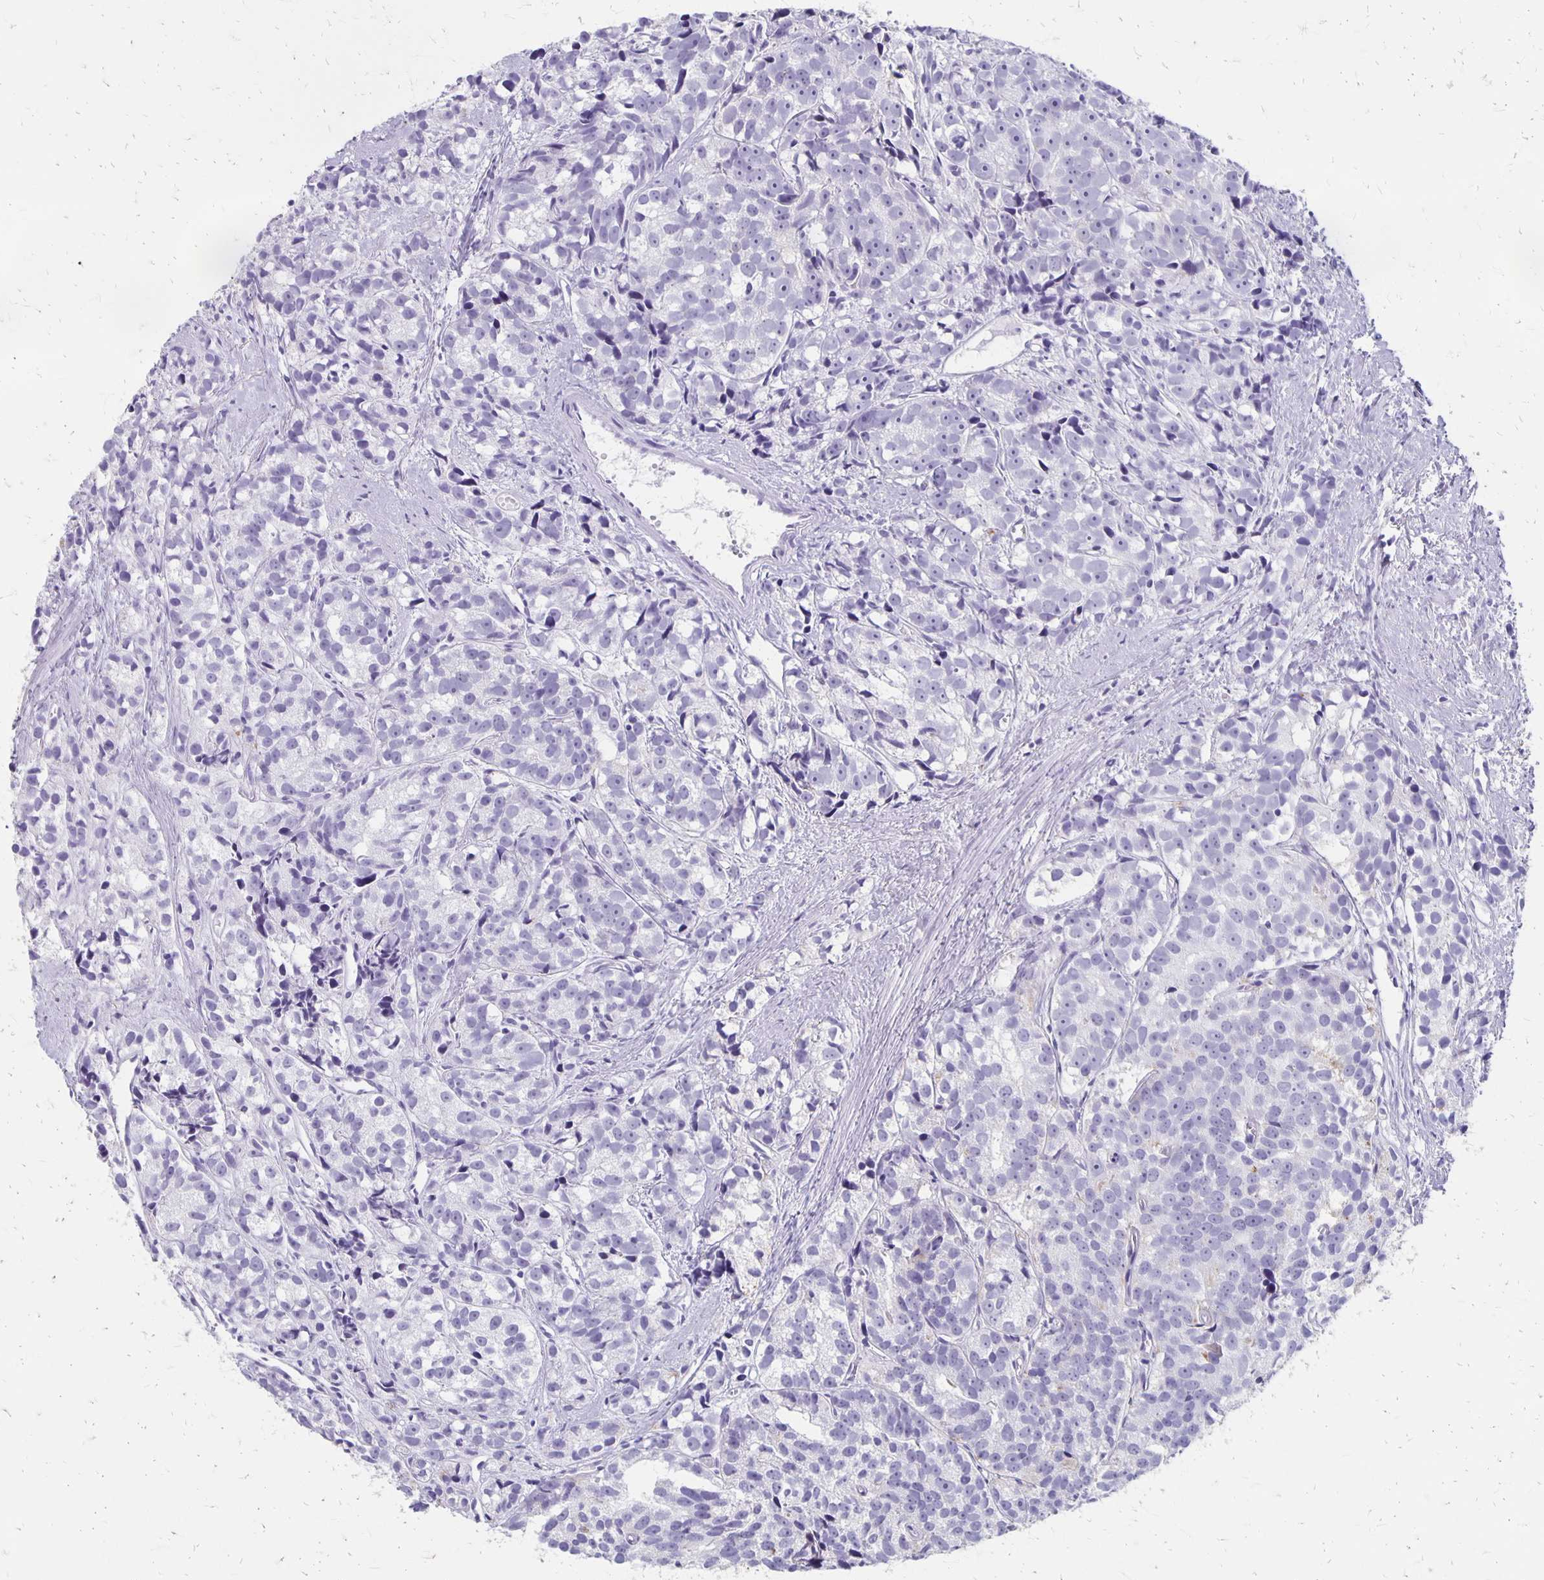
{"staining": {"intensity": "negative", "quantity": "none", "location": "none"}, "tissue": "prostate cancer", "cell_type": "Tumor cells", "image_type": "cancer", "snomed": [{"axis": "morphology", "description": "Adenocarcinoma, High grade"}, {"axis": "topography", "description": "Prostate"}], "caption": "Tumor cells show no significant positivity in prostate high-grade adenocarcinoma.", "gene": "MAGEC2", "patient": {"sex": "male", "age": 77}}